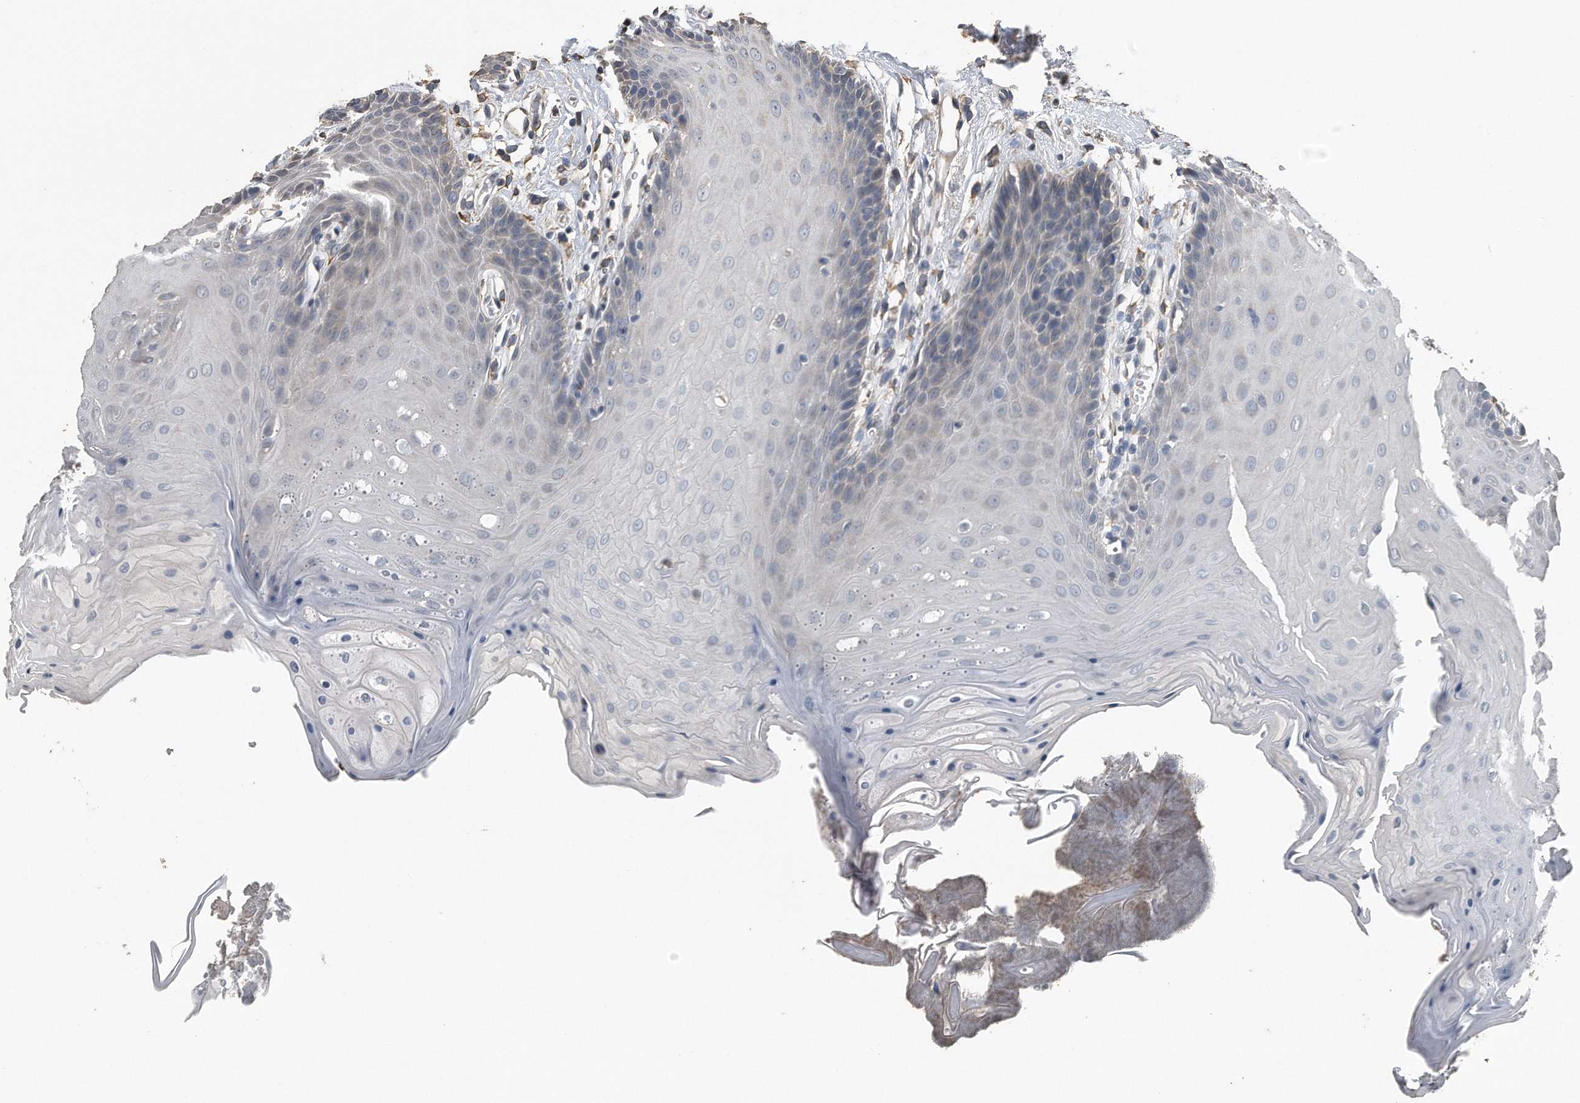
{"staining": {"intensity": "negative", "quantity": "none", "location": "none"}, "tissue": "oral mucosa", "cell_type": "Squamous epithelial cells", "image_type": "normal", "snomed": [{"axis": "morphology", "description": "Normal tissue, NOS"}, {"axis": "morphology", "description": "Squamous cell carcinoma, NOS"}, {"axis": "topography", "description": "Skeletal muscle"}, {"axis": "topography", "description": "Oral tissue"}, {"axis": "topography", "description": "Salivary gland"}, {"axis": "topography", "description": "Head-Neck"}], "caption": "Immunohistochemistry photomicrograph of unremarkable oral mucosa stained for a protein (brown), which displays no positivity in squamous epithelial cells.", "gene": "PCLO", "patient": {"sex": "male", "age": 54}}